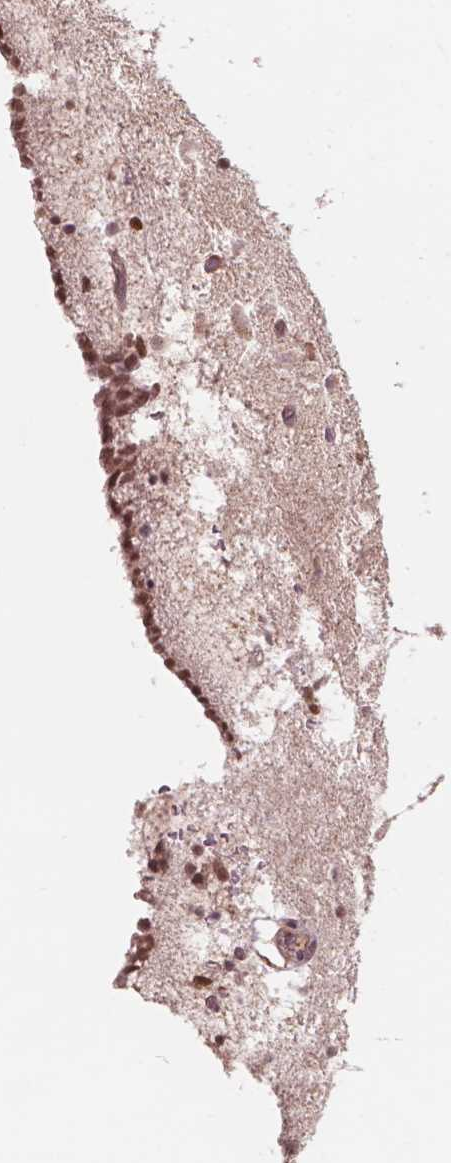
{"staining": {"intensity": "weak", "quantity": "25%-75%", "location": "nuclear"}, "tissue": "caudate", "cell_type": "Glial cells", "image_type": "normal", "snomed": [{"axis": "morphology", "description": "Normal tissue, NOS"}, {"axis": "topography", "description": "Lateral ventricle wall"}], "caption": "Protein expression analysis of unremarkable human caudate reveals weak nuclear positivity in about 25%-75% of glial cells.", "gene": "NFAT5", "patient": {"sex": "female", "age": 42}}